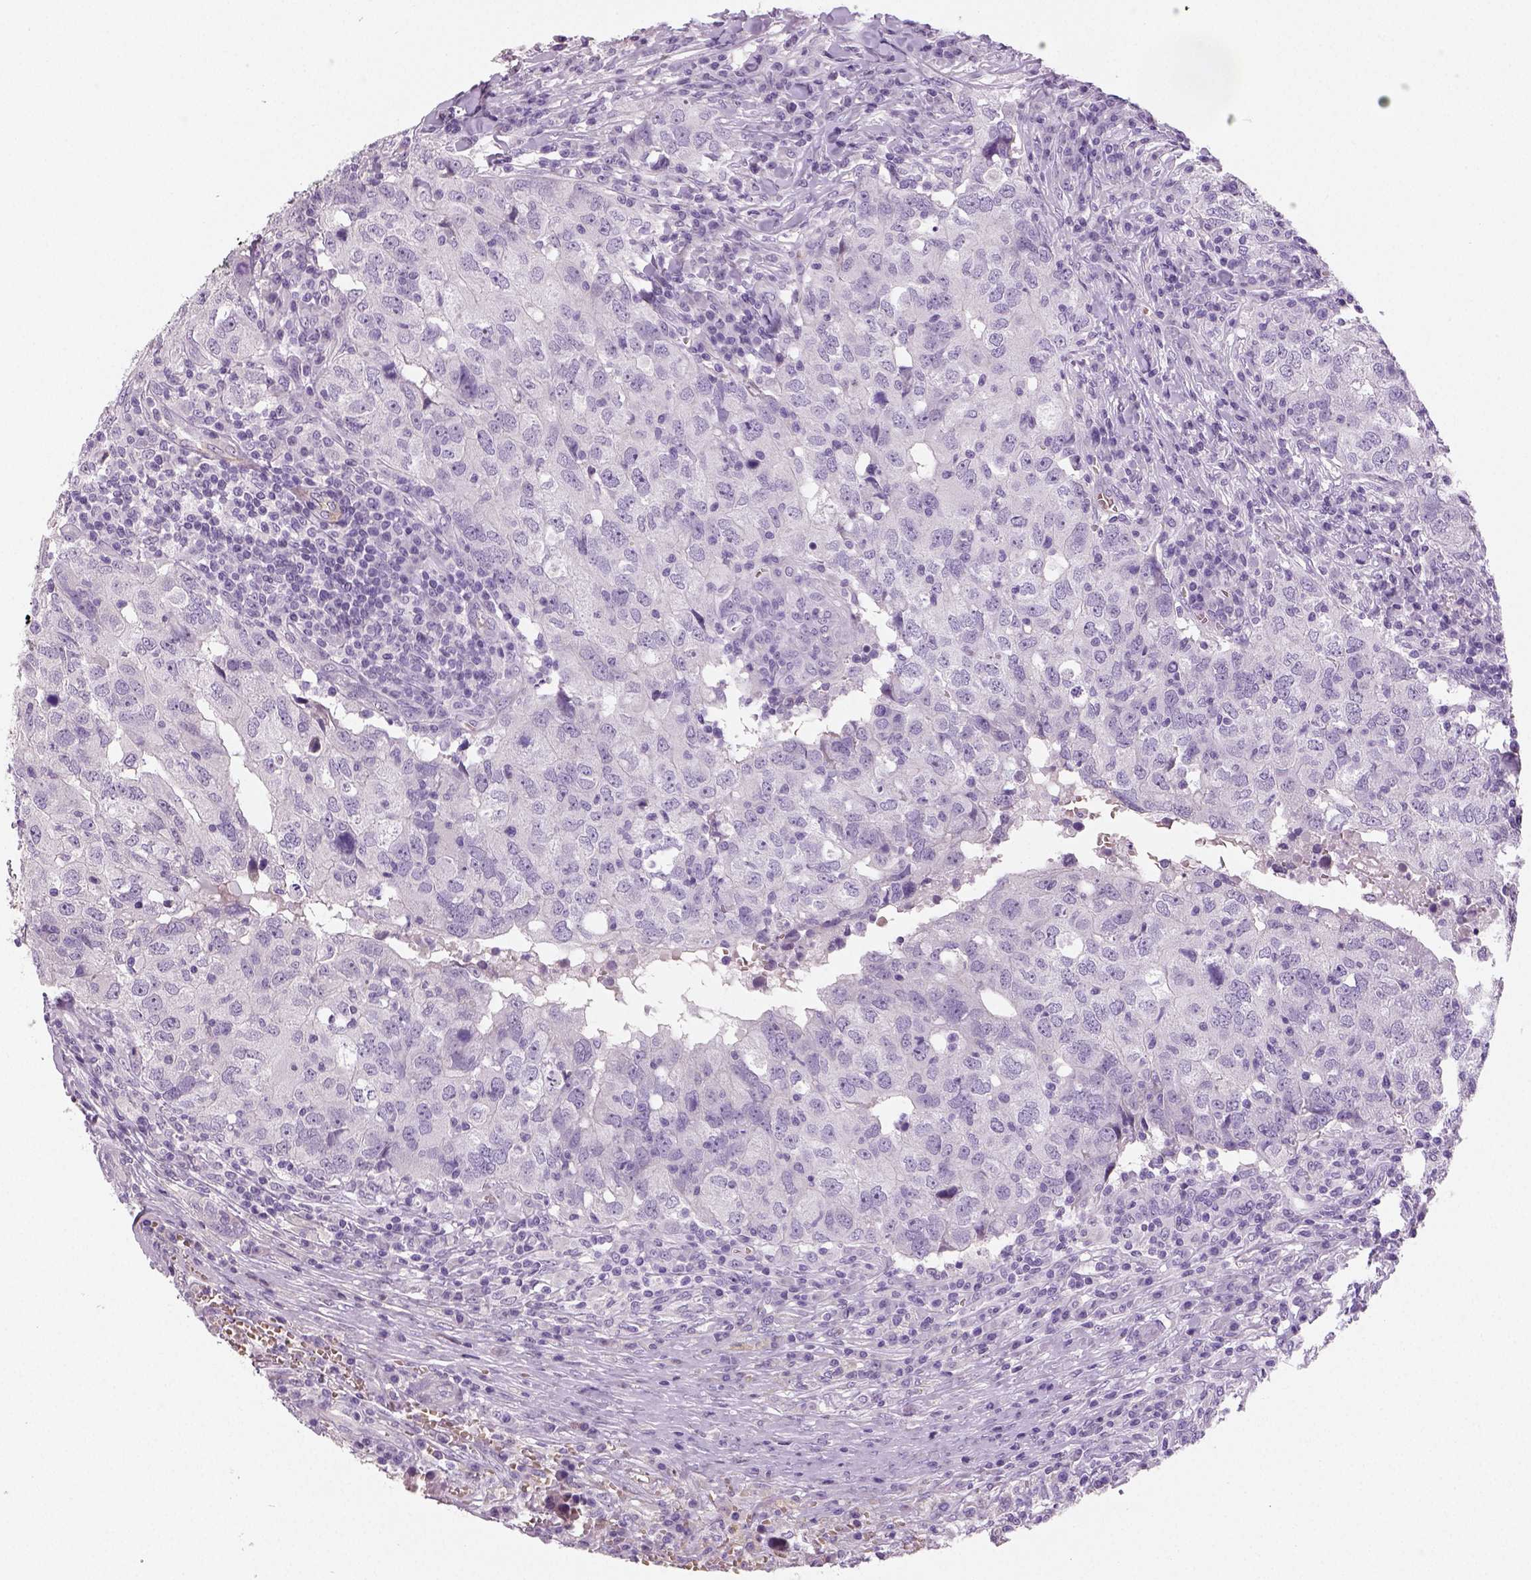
{"staining": {"intensity": "negative", "quantity": "none", "location": "none"}, "tissue": "breast cancer", "cell_type": "Tumor cells", "image_type": "cancer", "snomed": [{"axis": "morphology", "description": "Duct carcinoma"}, {"axis": "topography", "description": "Breast"}], "caption": "Image shows no significant protein positivity in tumor cells of breast invasive ductal carcinoma.", "gene": "TSPAN7", "patient": {"sex": "female", "age": 30}}